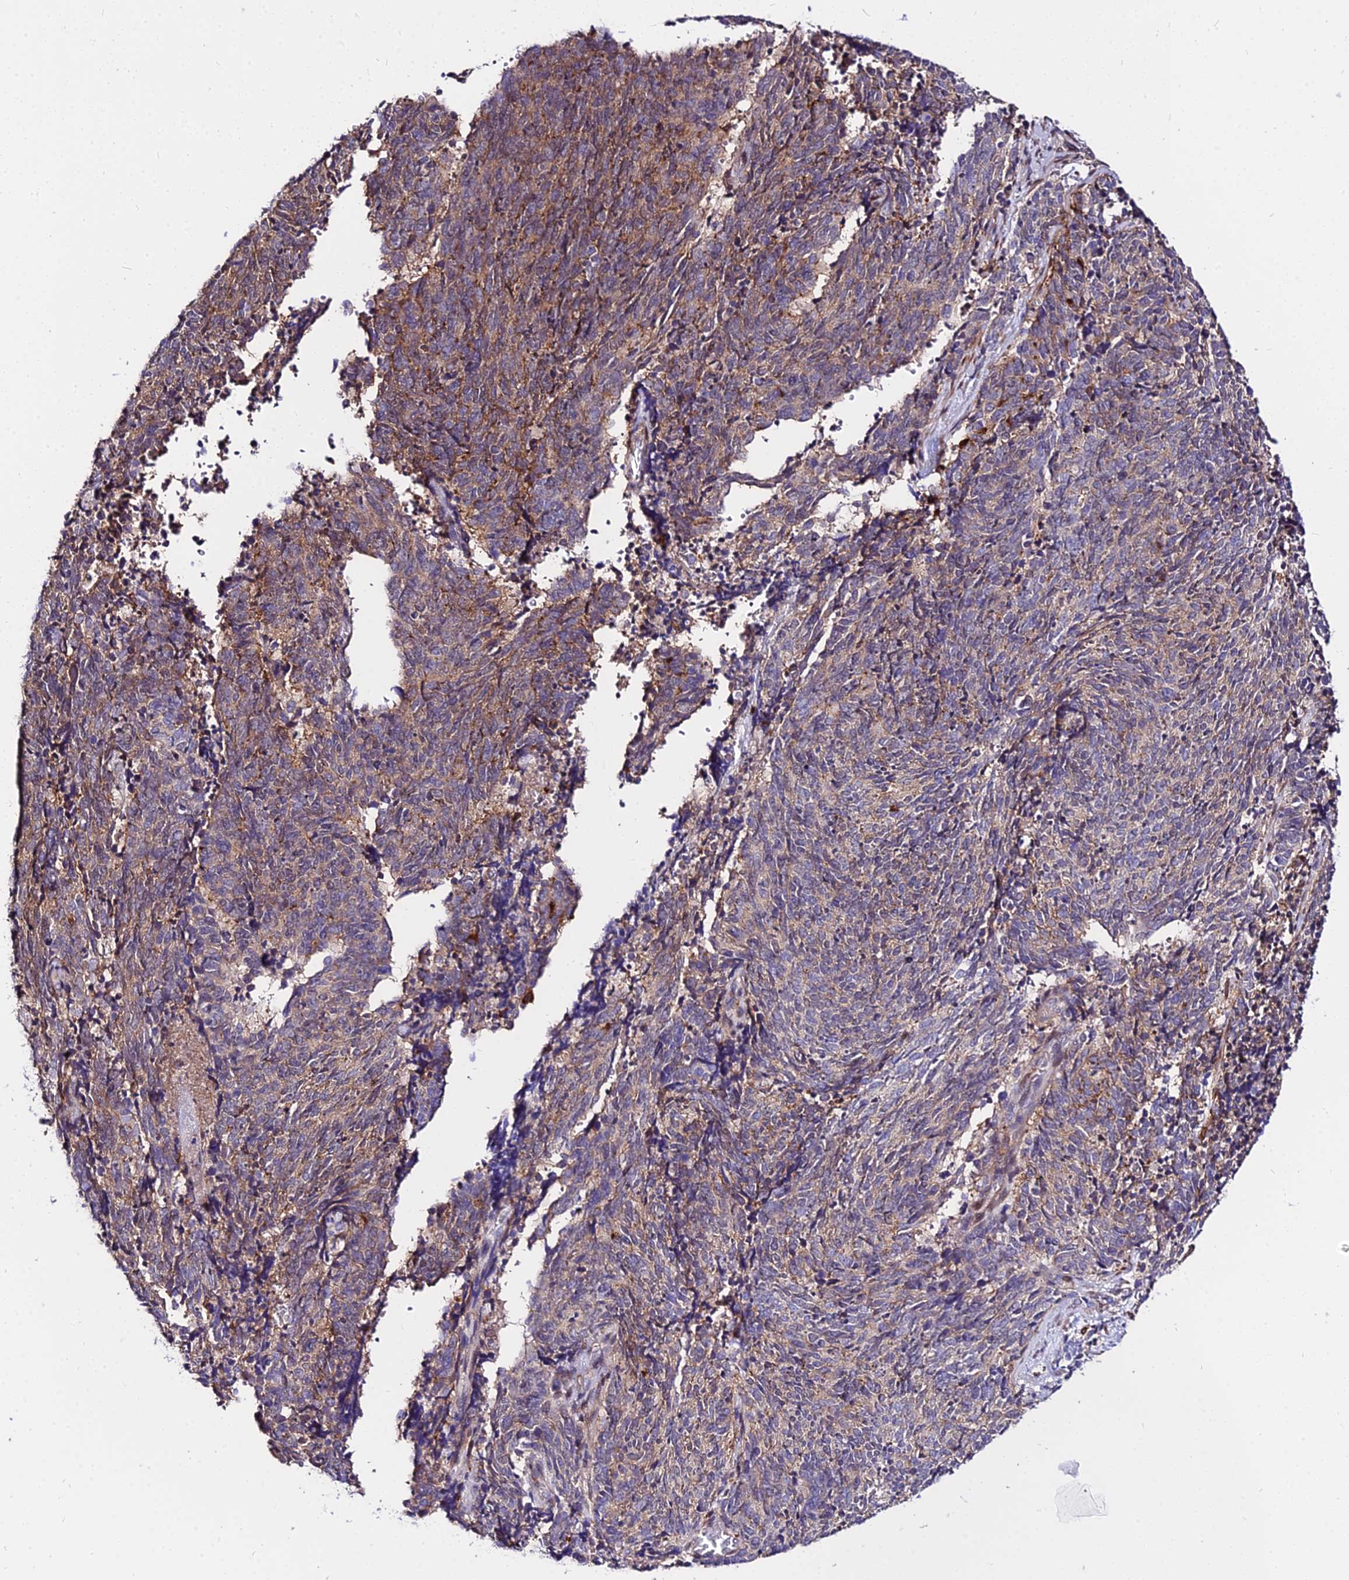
{"staining": {"intensity": "moderate", "quantity": ">75%", "location": "cytoplasmic/membranous"}, "tissue": "cervical cancer", "cell_type": "Tumor cells", "image_type": "cancer", "snomed": [{"axis": "morphology", "description": "Squamous cell carcinoma, NOS"}, {"axis": "topography", "description": "Cervix"}], "caption": "The histopathology image displays staining of cervical squamous cell carcinoma, revealing moderate cytoplasmic/membranous protein staining (brown color) within tumor cells.", "gene": "CSRP1", "patient": {"sex": "female", "age": 29}}